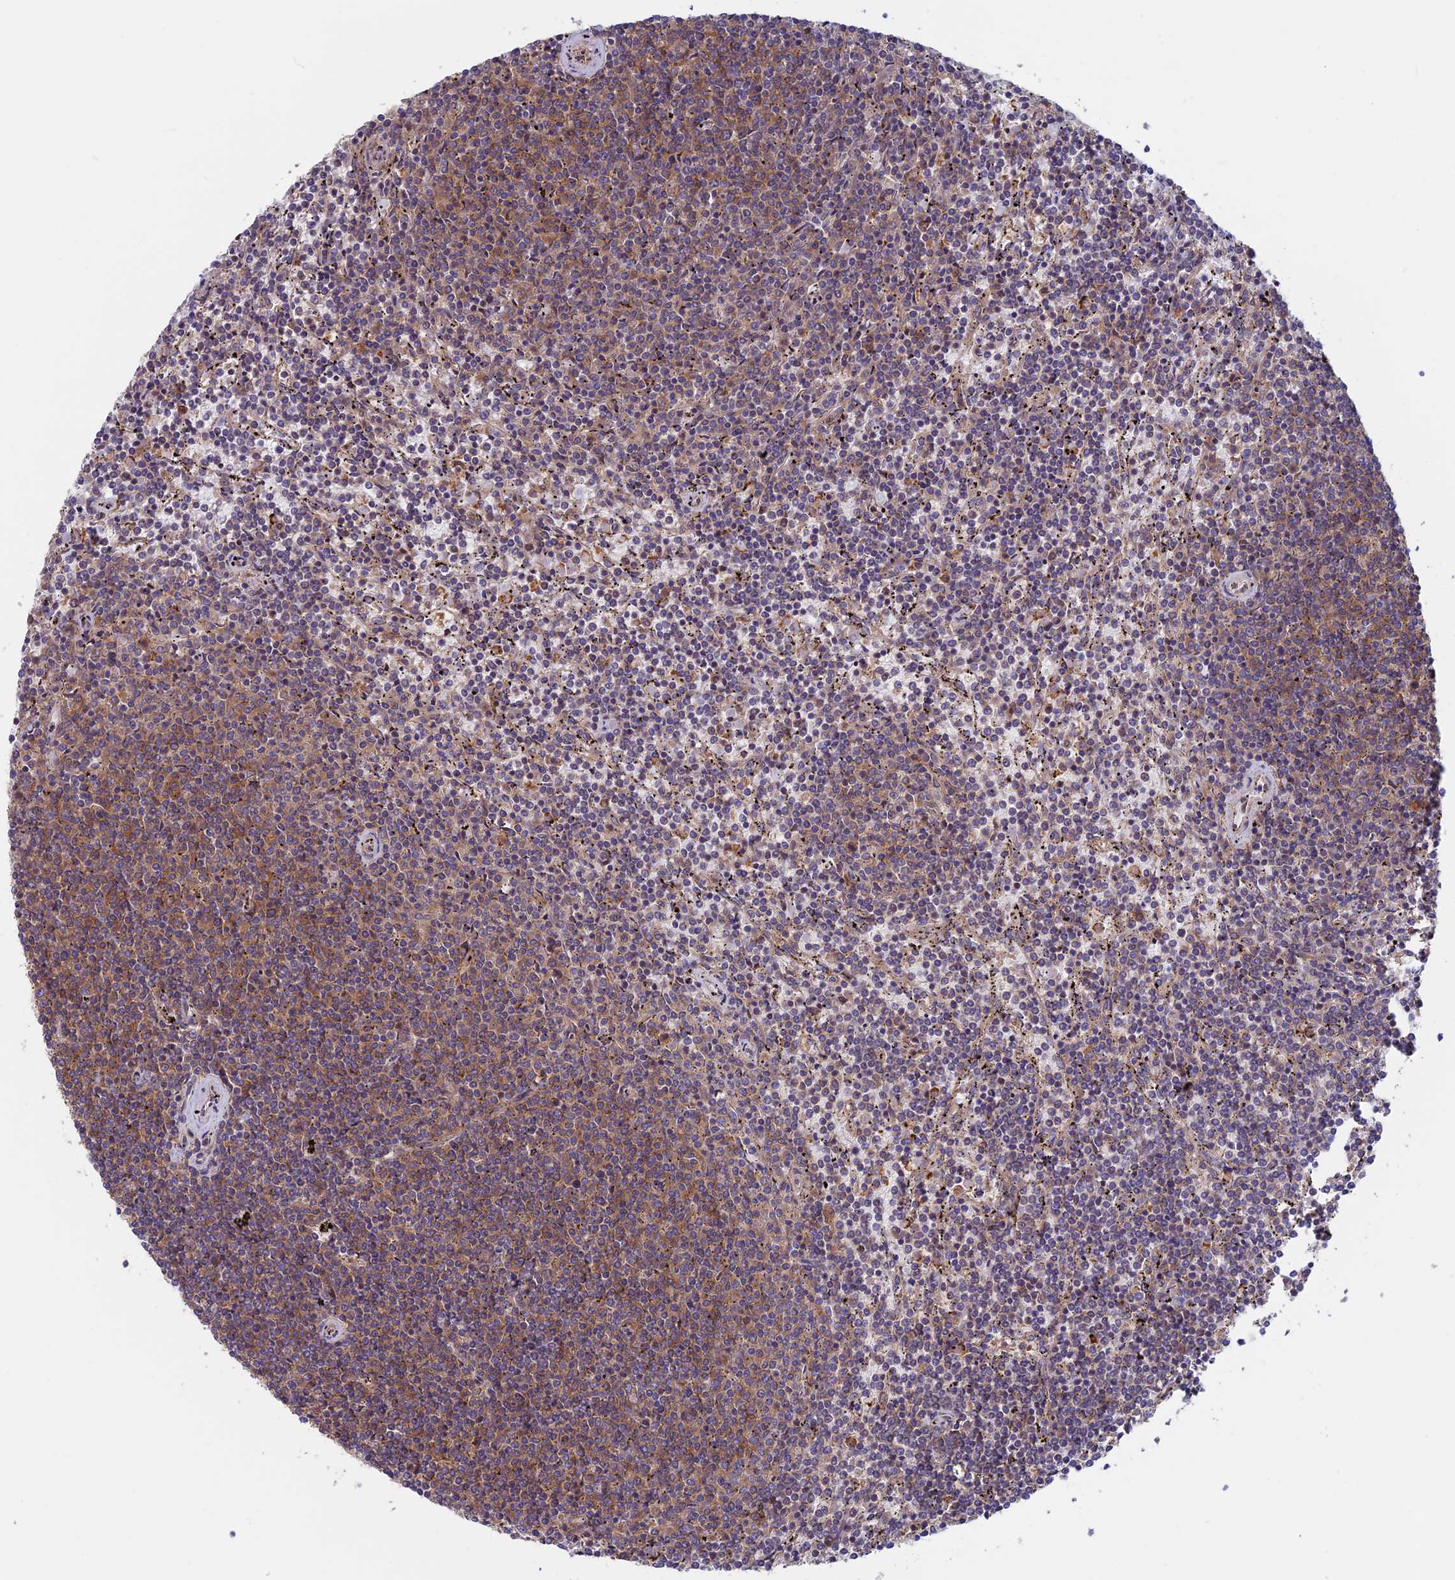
{"staining": {"intensity": "moderate", "quantity": "25%-75%", "location": "cytoplasmic/membranous"}, "tissue": "lymphoma", "cell_type": "Tumor cells", "image_type": "cancer", "snomed": [{"axis": "morphology", "description": "Malignant lymphoma, non-Hodgkin's type, Low grade"}, {"axis": "topography", "description": "Spleen"}], "caption": "Human low-grade malignant lymphoma, non-Hodgkin's type stained with a brown dye demonstrates moderate cytoplasmic/membranous positive expression in approximately 25%-75% of tumor cells.", "gene": "DNM1L", "patient": {"sex": "female", "age": 50}}